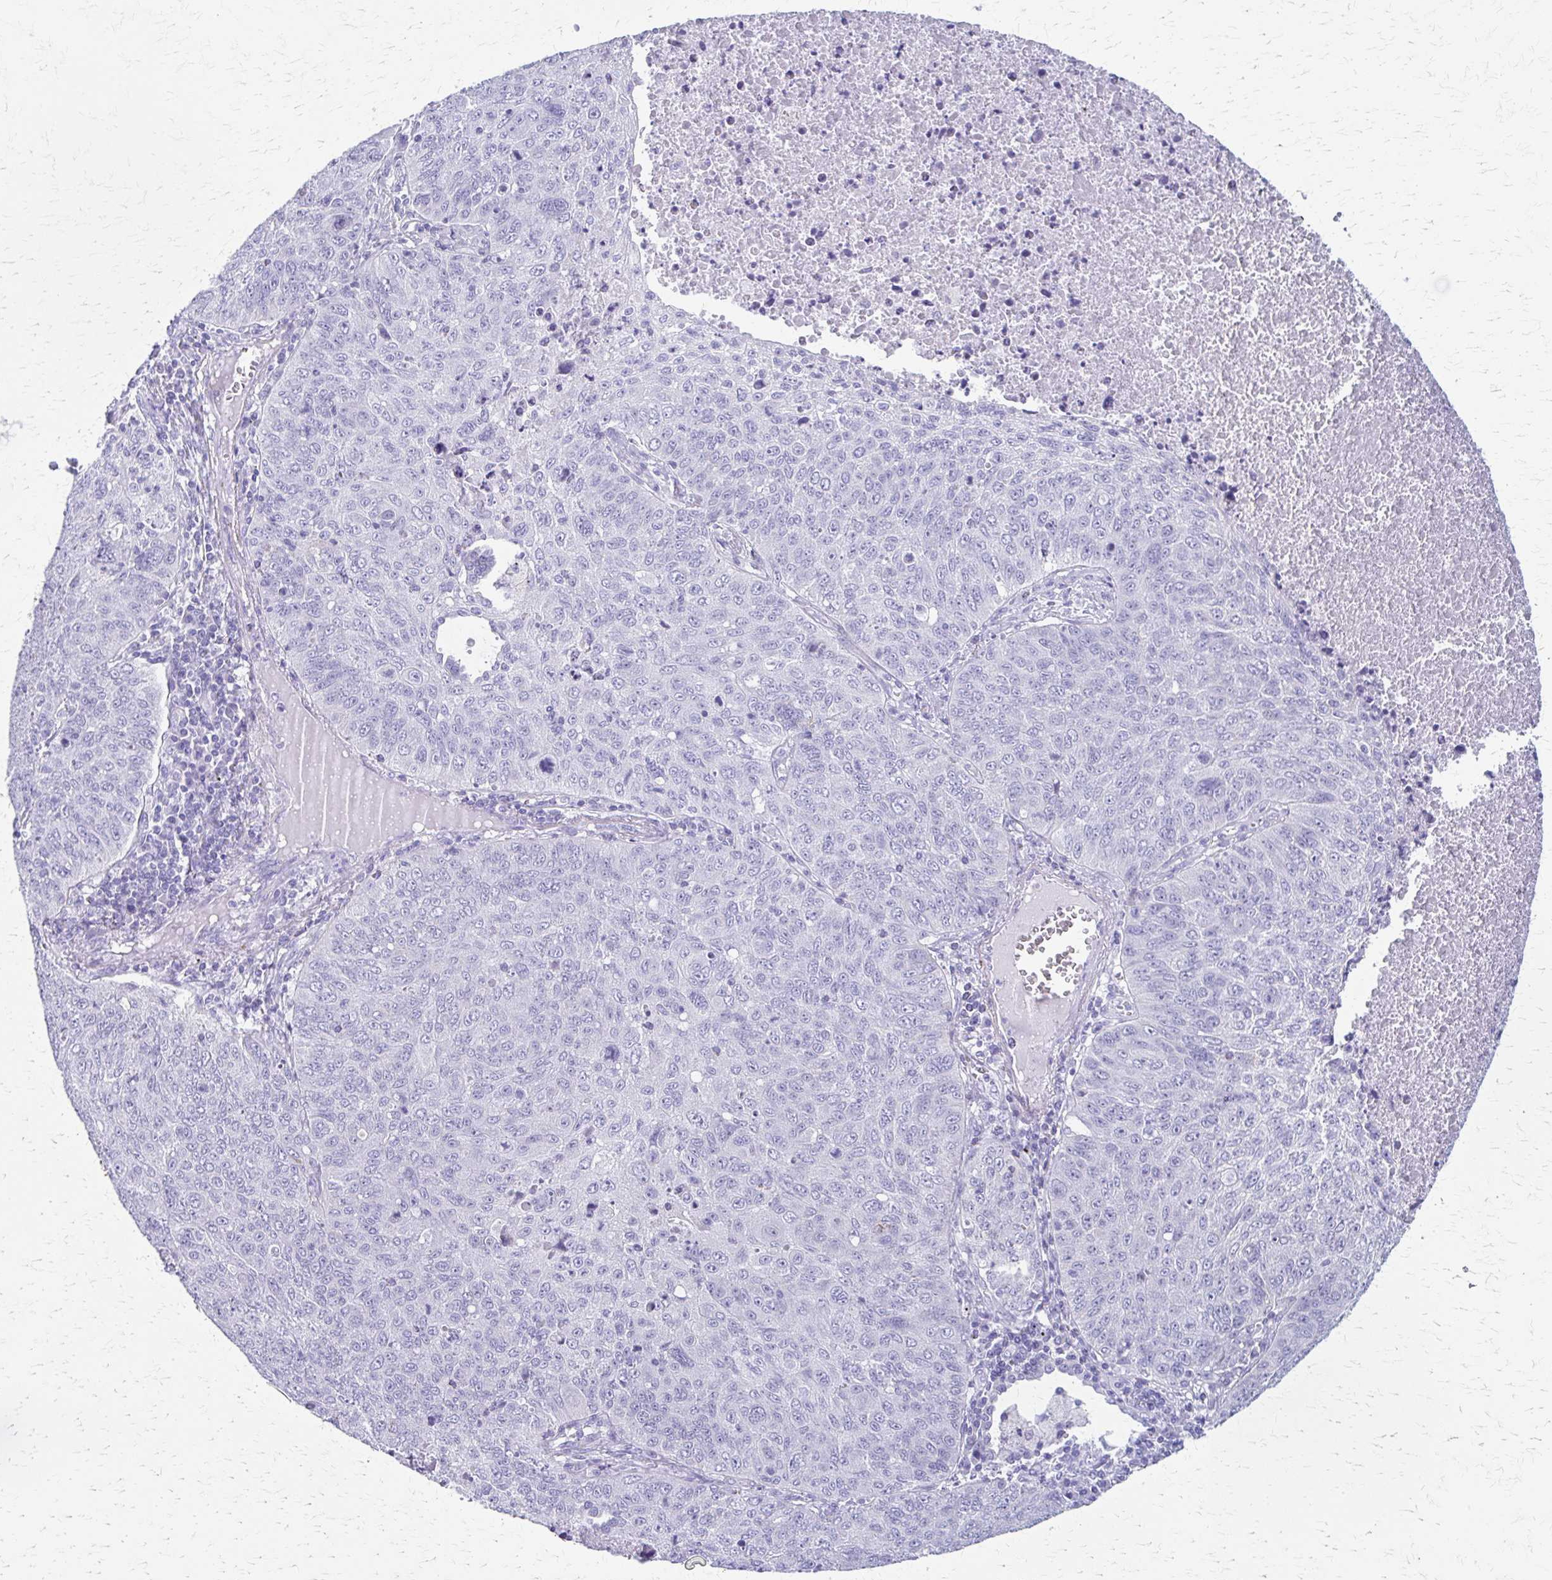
{"staining": {"intensity": "negative", "quantity": "none", "location": "none"}, "tissue": "lung cancer", "cell_type": "Tumor cells", "image_type": "cancer", "snomed": [{"axis": "morphology", "description": "Normal morphology"}, {"axis": "morphology", "description": "Aneuploidy"}, {"axis": "morphology", "description": "Squamous cell carcinoma, NOS"}, {"axis": "topography", "description": "Lymph node"}, {"axis": "topography", "description": "Lung"}], "caption": "Aneuploidy (lung) was stained to show a protein in brown. There is no significant staining in tumor cells.", "gene": "ZSCAN5B", "patient": {"sex": "female", "age": 76}}